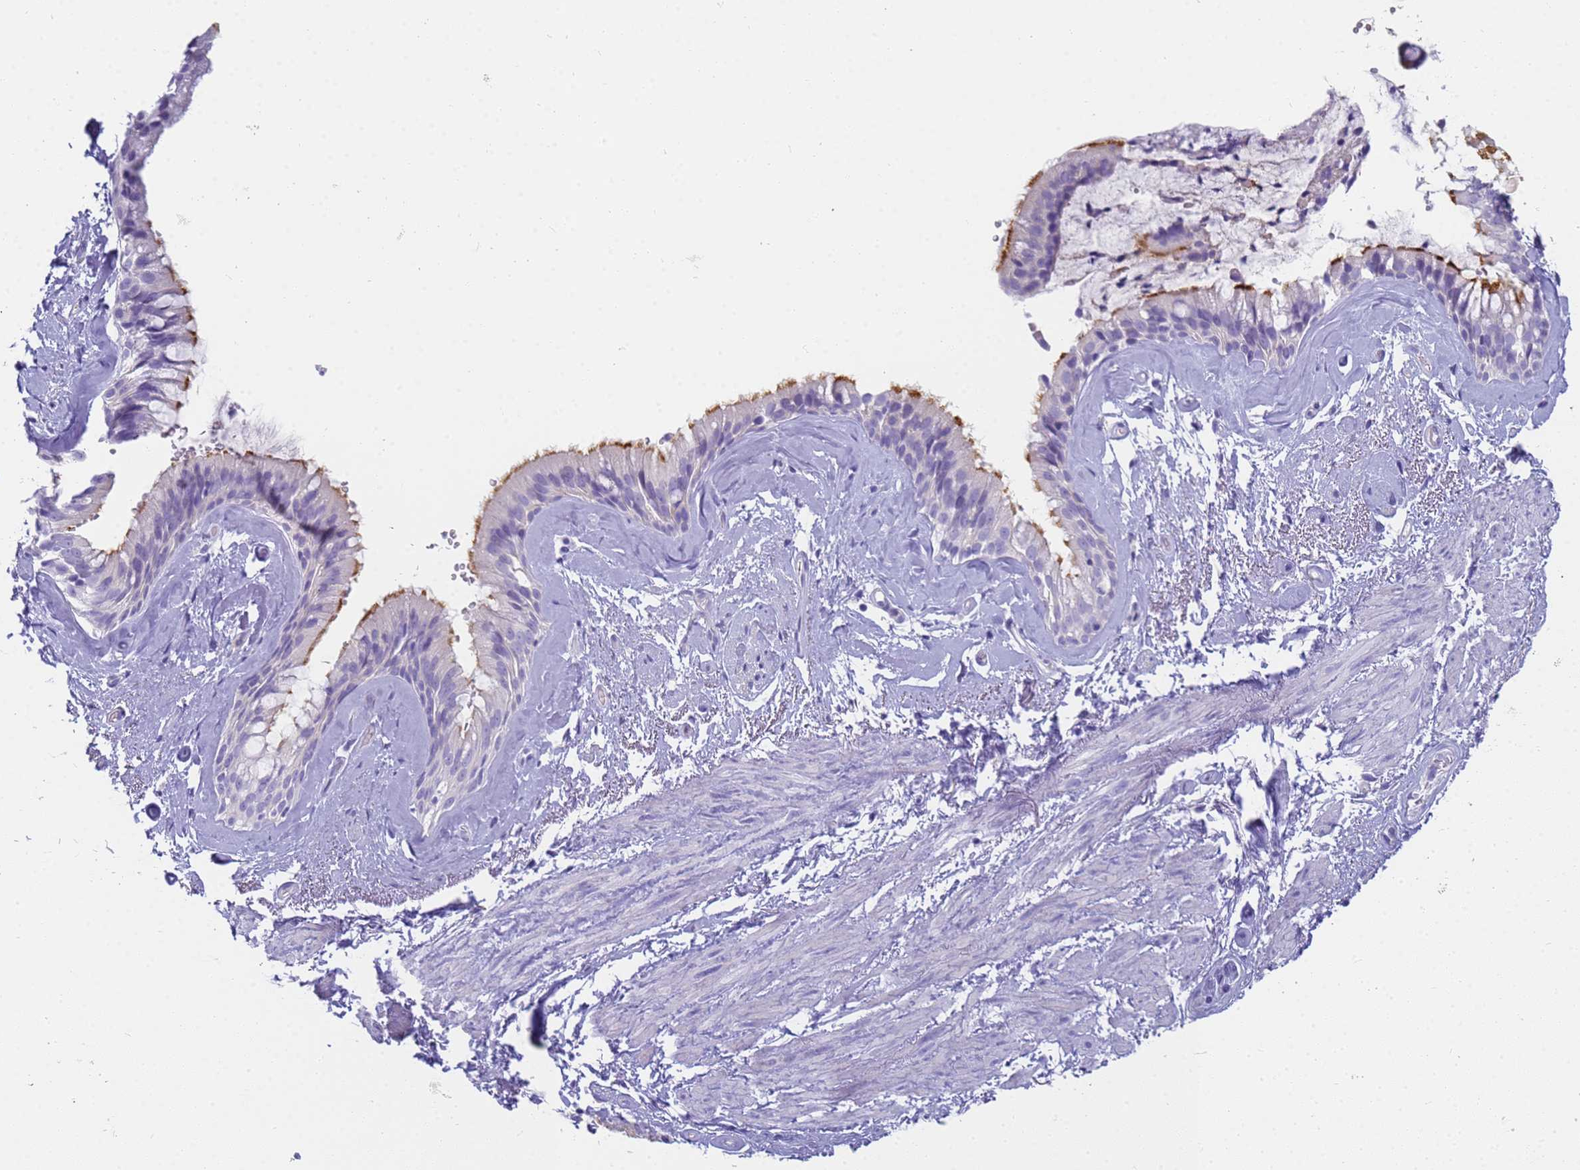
{"staining": {"intensity": "moderate", "quantity": "25%-75%", "location": "cytoplasmic/membranous"}, "tissue": "bronchus", "cell_type": "Respiratory epithelial cells", "image_type": "normal", "snomed": [{"axis": "morphology", "description": "Normal tissue, NOS"}, {"axis": "topography", "description": "Cartilage tissue"}, {"axis": "topography", "description": "Bronchus"}], "caption": "A photomicrograph of human bronchus stained for a protein demonstrates moderate cytoplasmic/membranous brown staining in respiratory epithelial cells. Using DAB (brown) and hematoxylin (blue) stains, captured at high magnification using brightfield microscopy.", "gene": "RNASE2", "patient": {"sex": "female", "age": 66}}